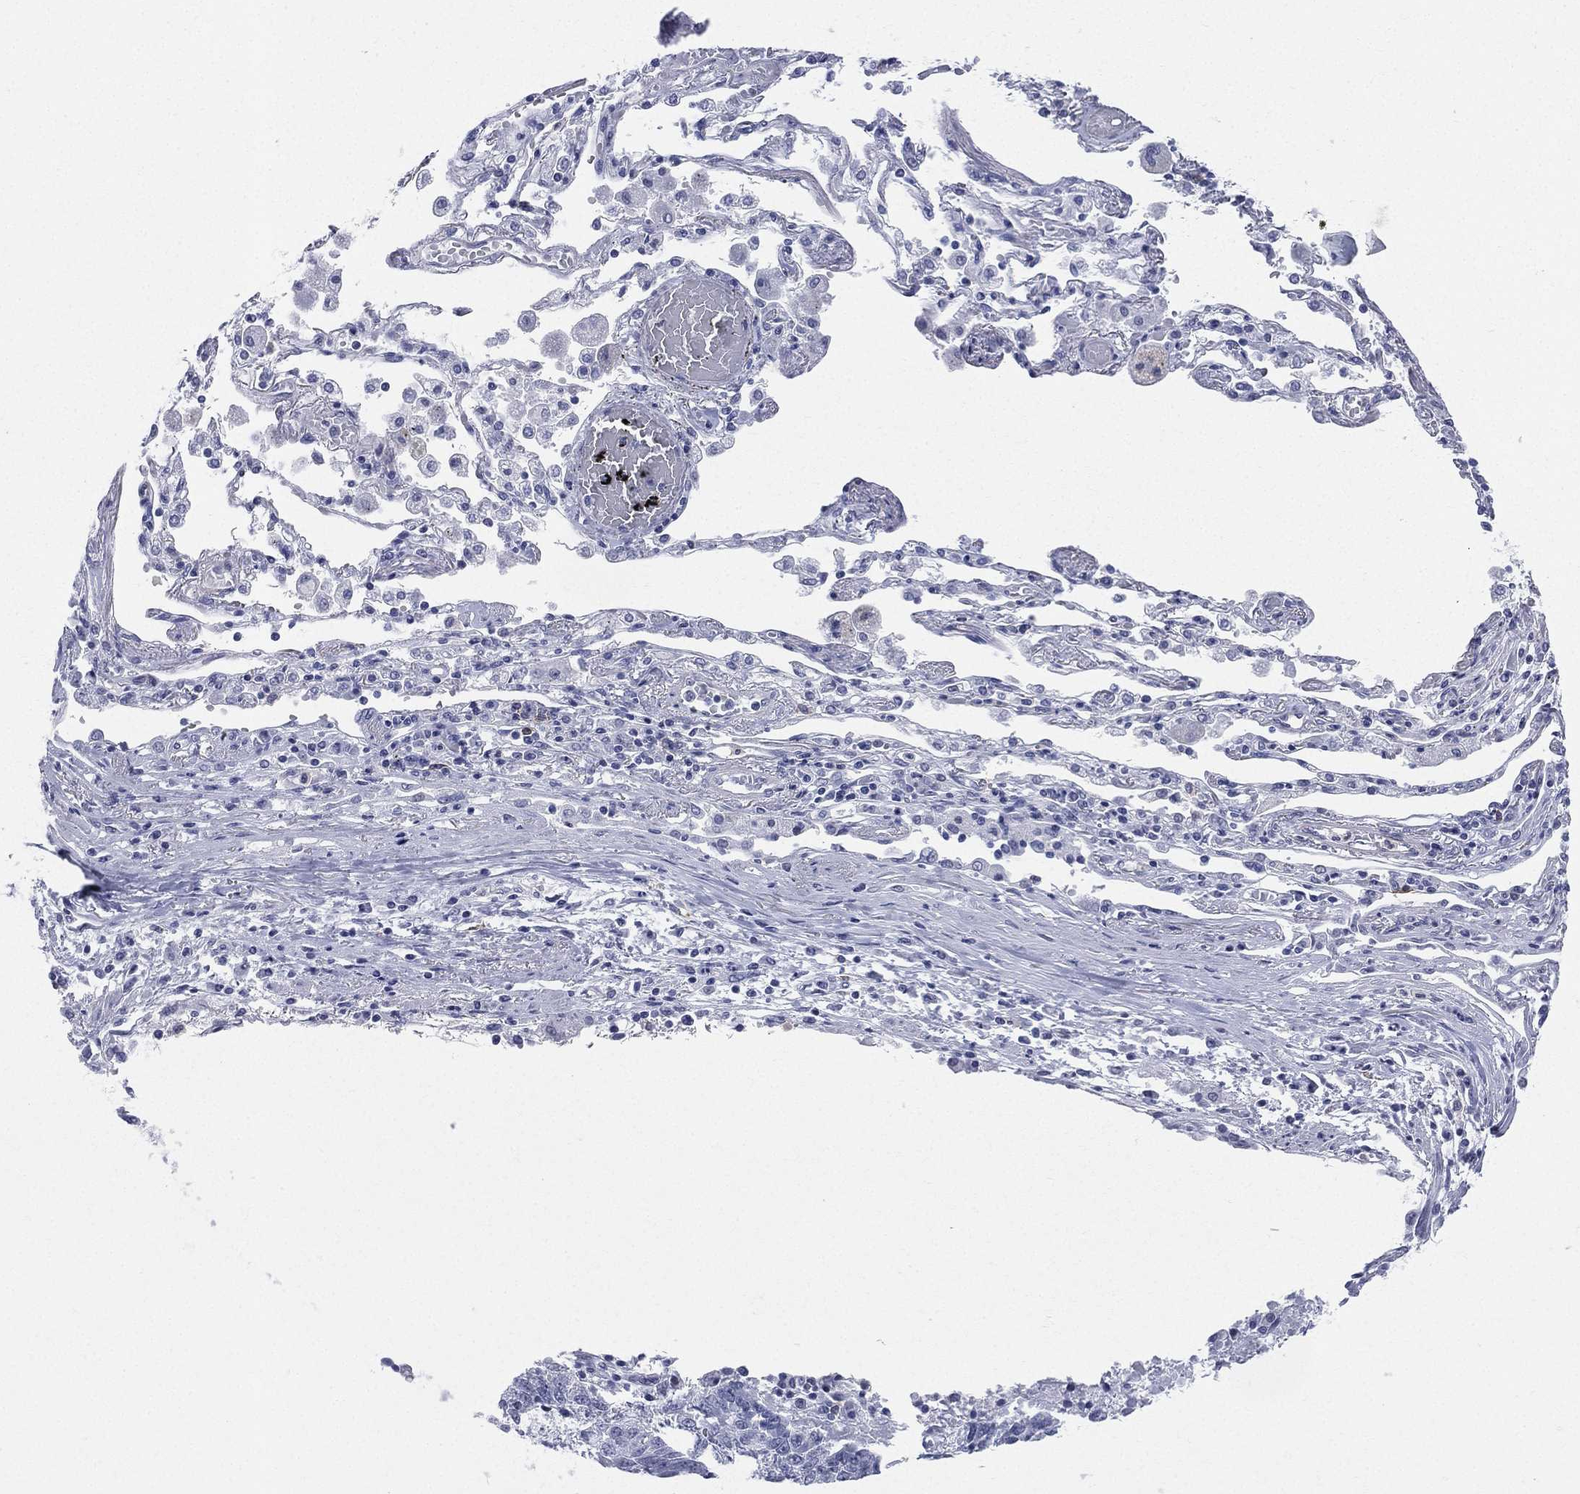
{"staining": {"intensity": "negative", "quantity": "none", "location": "none"}, "tissue": "lung cancer", "cell_type": "Tumor cells", "image_type": "cancer", "snomed": [{"axis": "morphology", "description": "Squamous cell carcinoma, NOS"}, {"axis": "topography", "description": "Lung"}], "caption": "The image displays no significant expression in tumor cells of lung squamous cell carcinoma.", "gene": "CD22", "patient": {"sex": "male", "age": 73}}